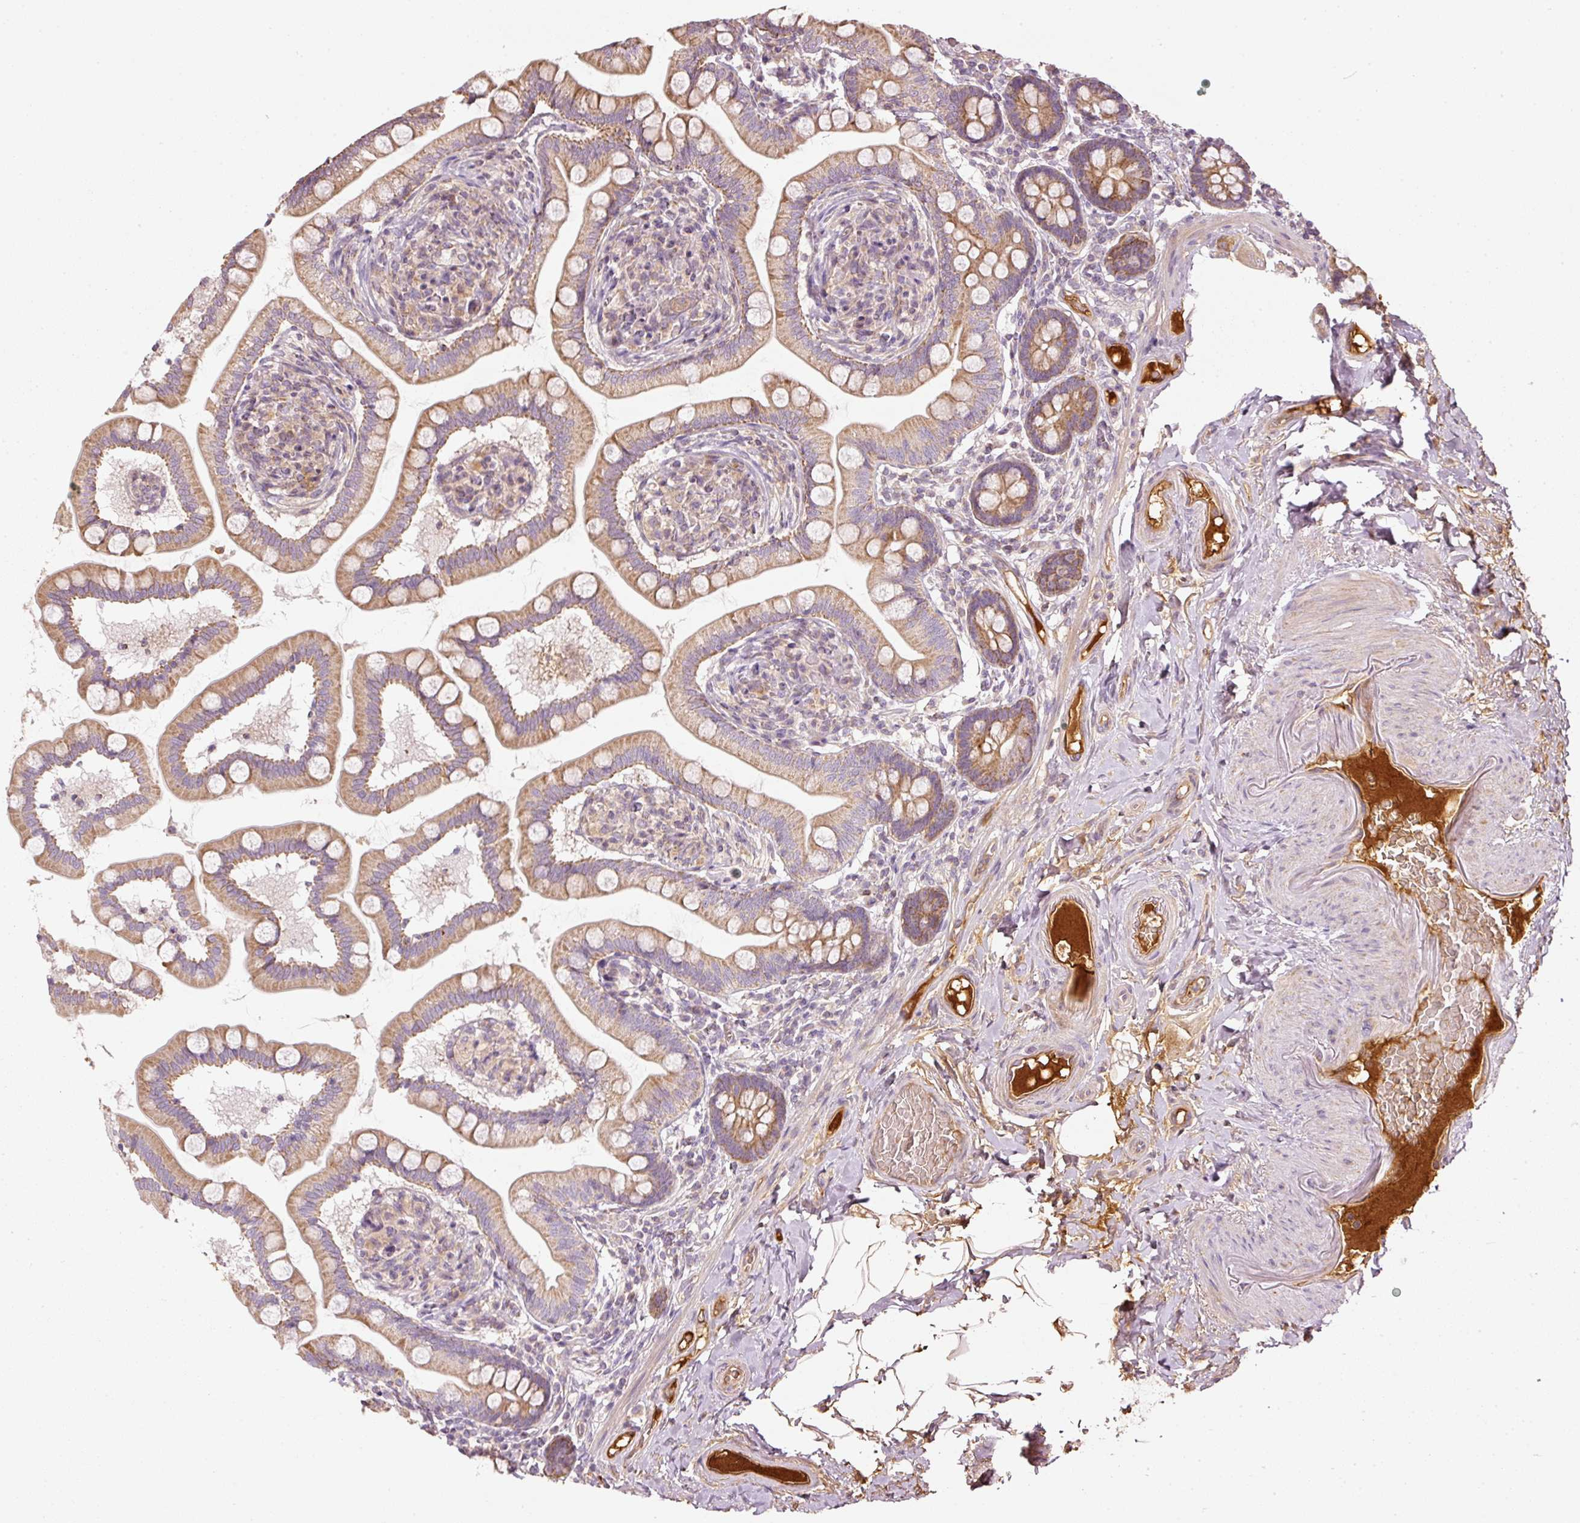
{"staining": {"intensity": "moderate", "quantity": ">75%", "location": "cytoplasmic/membranous"}, "tissue": "small intestine", "cell_type": "Glandular cells", "image_type": "normal", "snomed": [{"axis": "morphology", "description": "Normal tissue, NOS"}, {"axis": "topography", "description": "Small intestine"}], "caption": "An immunohistochemistry micrograph of benign tissue is shown. Protein staining in brown labels moderate cytoplasmic/membranous positivity in small intestine within glandular cells.", "gene": "SERPING1", "patient": {"sex": "female", "age": 64}}